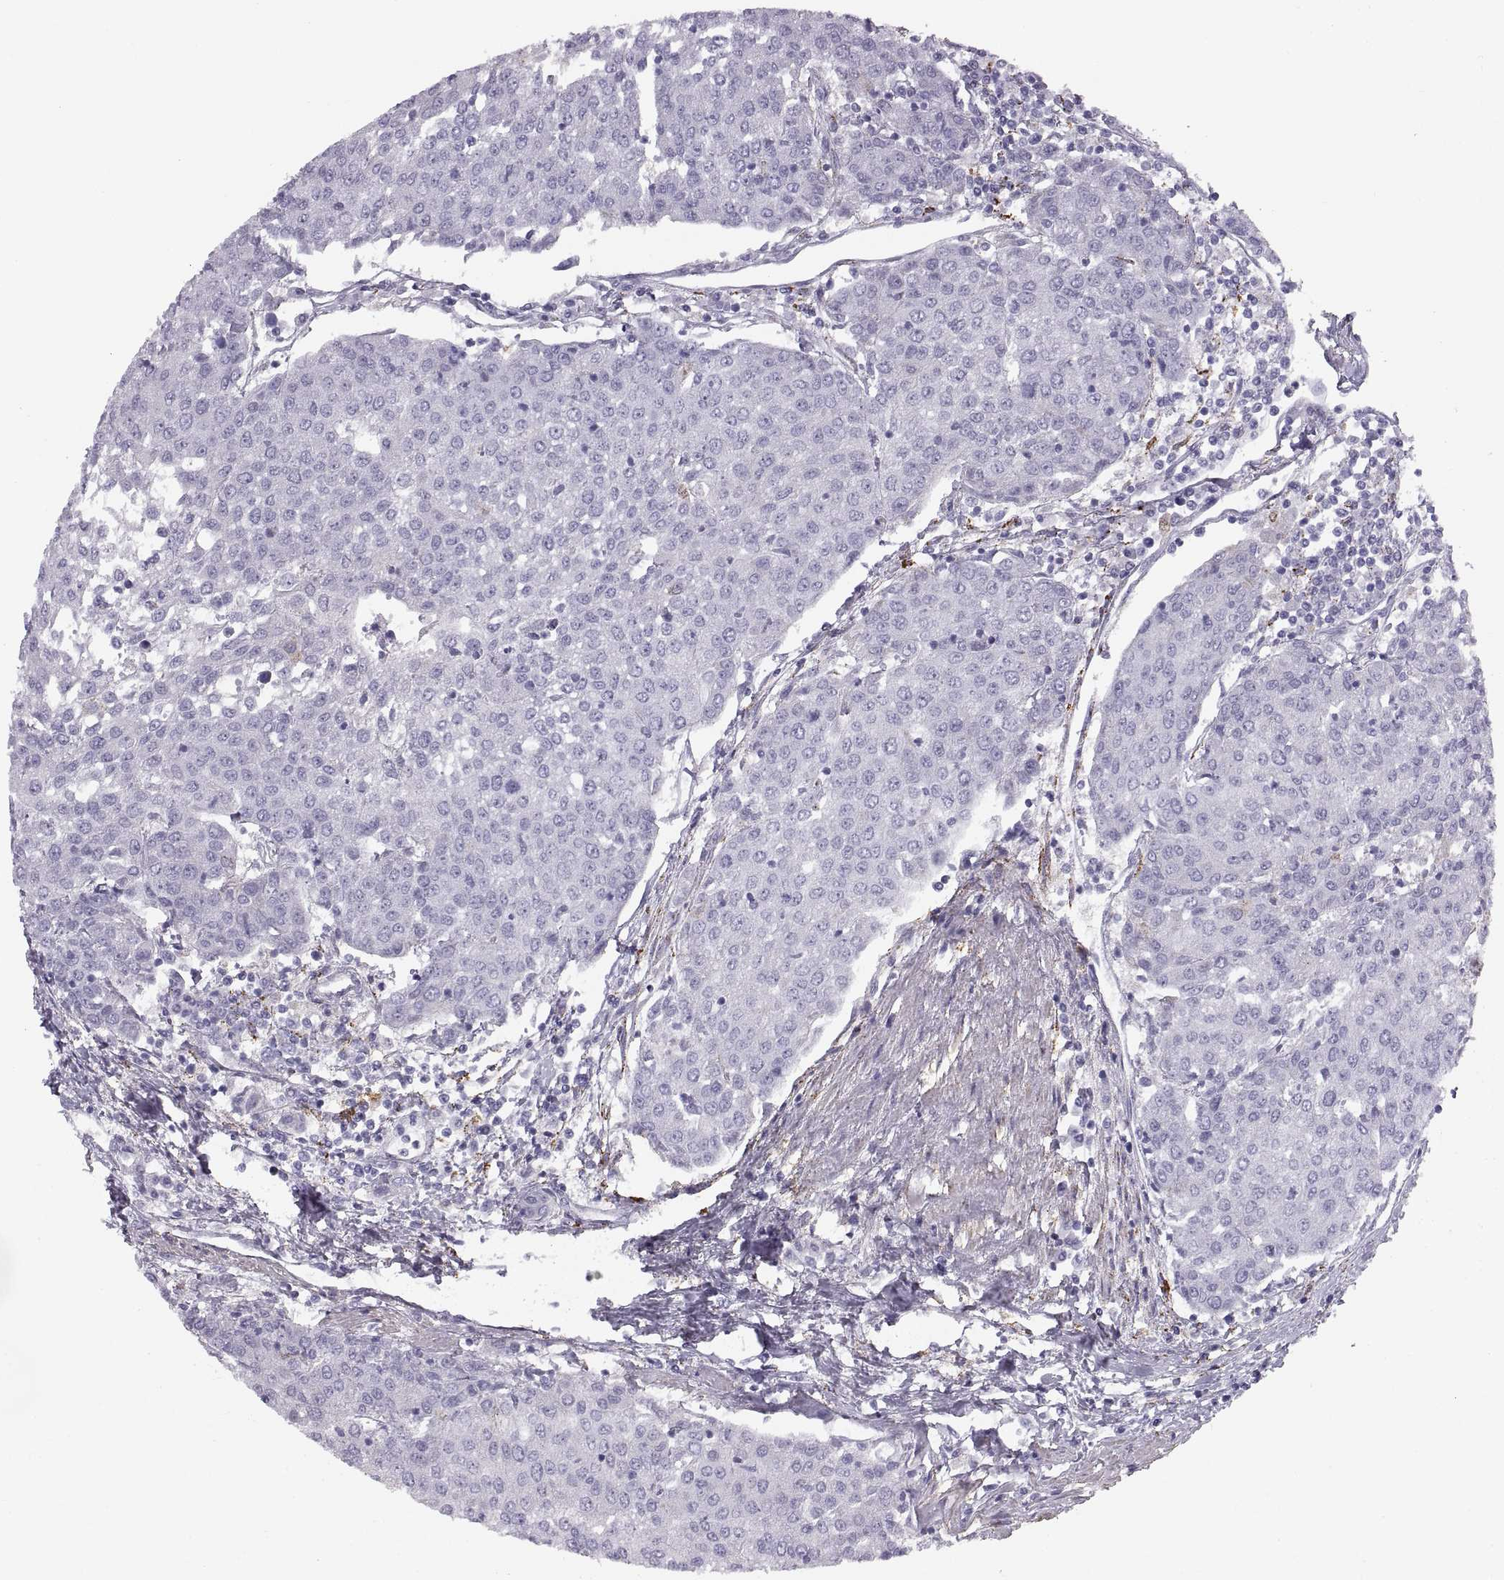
{"staining": {"intensity": "negative", "quantity": "none", "location": "none"}, "tissue": "urothelial cancer", "cell_type": "Tumor cells", "image_type": "cancer", "snomed": [{"axis": "morphology", "description": "Urothelial carcinoma, High grade"}, {"axis": "topography", "description": "Urinary bladder"}], "caption": "IHC micrograph of urothelial cancer stained for a protein (brown), which demonstrates no positivity in tumor cells.", "gene": "COL9A3", "patient": {"sex": "female", "age": 85}}